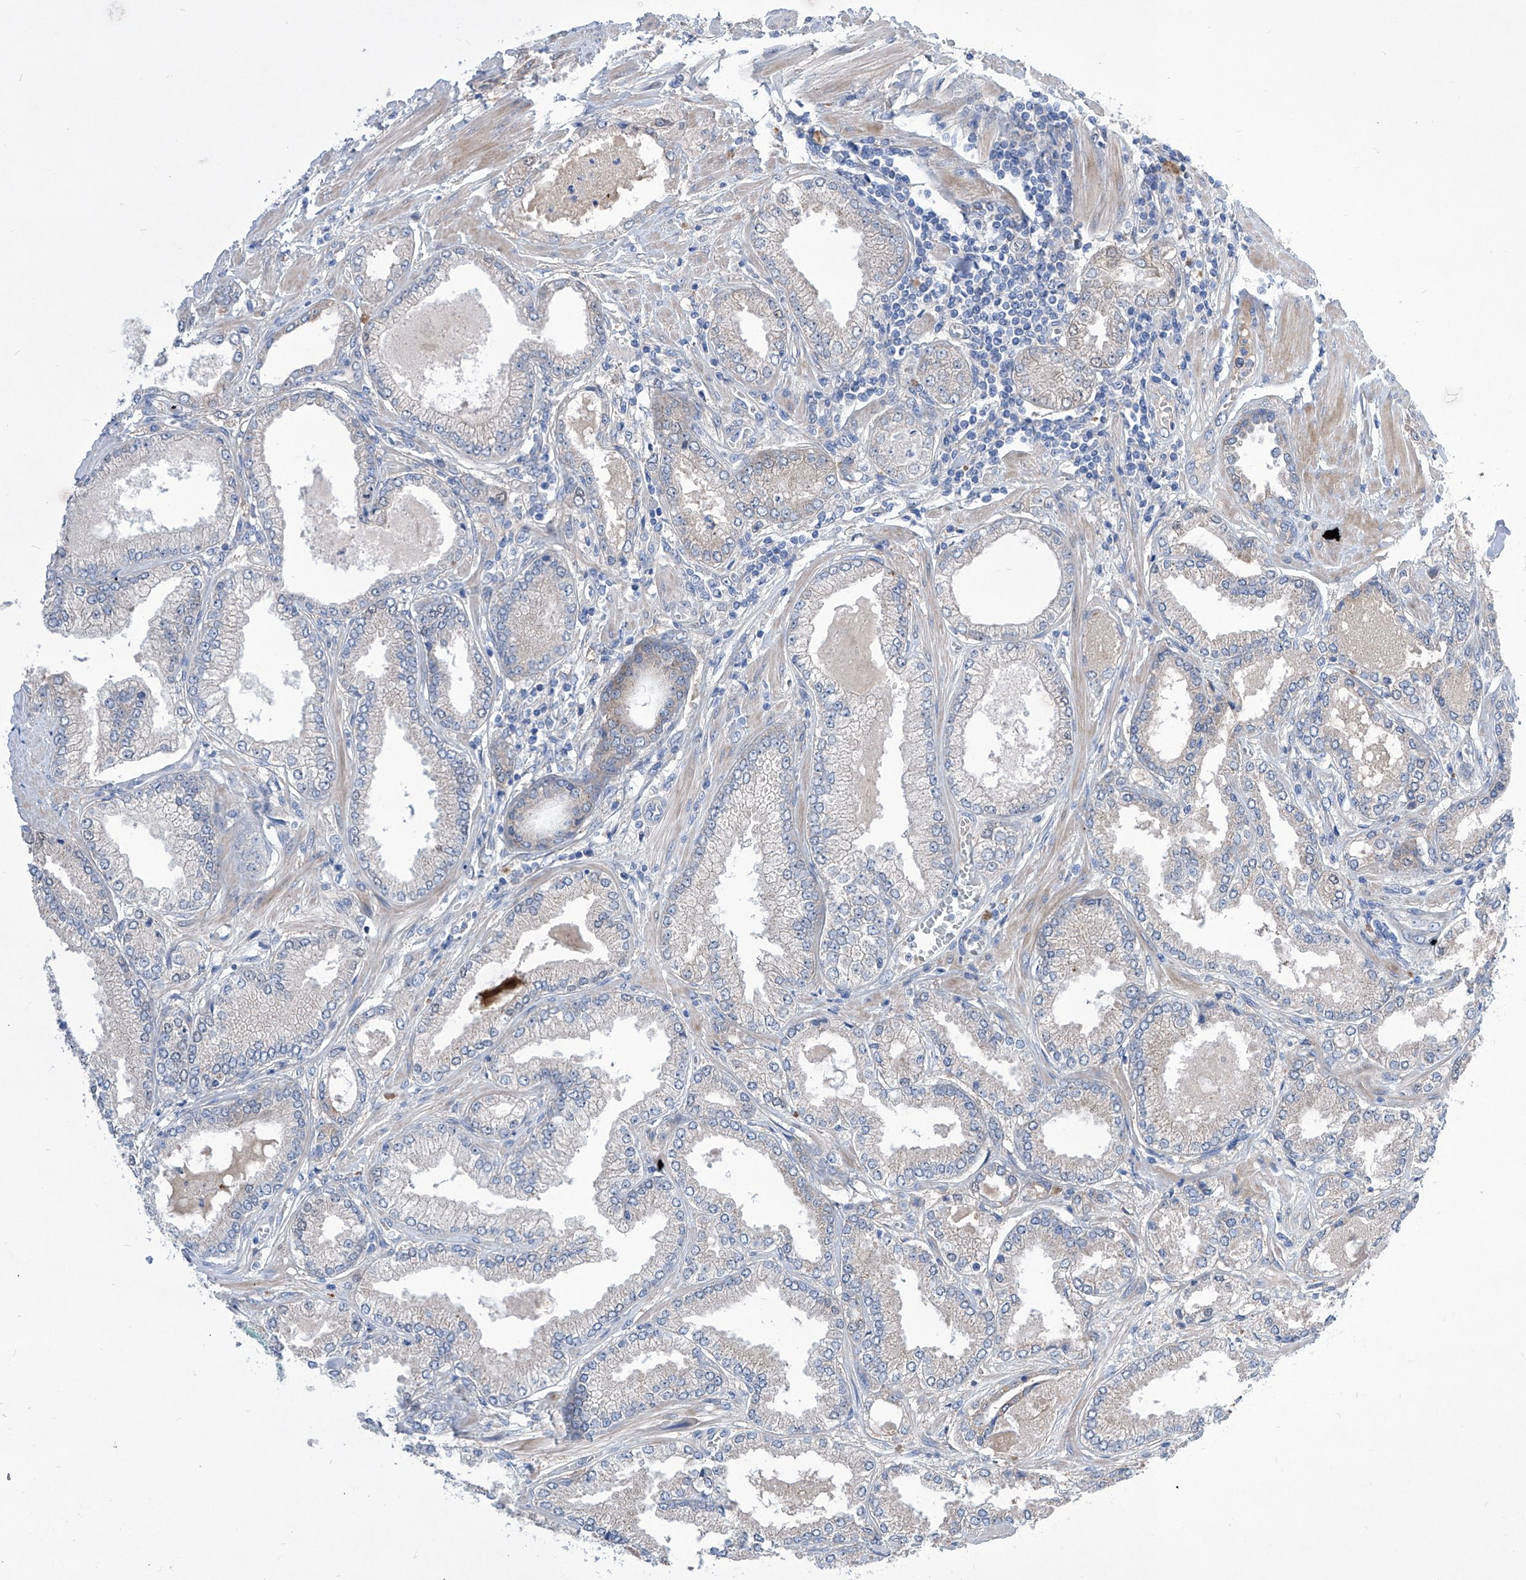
{"staining": {"intensity": "negative", "quantity": "none", "location": "none"}, "tissue": "prostate cancer", "cell_type": "Tumor cells", "image_type": "cancer", "snomed": [{"axis": "morphology", "description": "Adenocarcinoma, Low grade"}, {"axis": "topography", "description": "Prostate"}], "caption": "Immunohistochemistry image of neoplastic tissue: human prostate cancer (low-grade adenocarcinoma) stained with DAB exhibits no significant protein staining in tumor cells. (DAB immunohistochemistry, high magnification).", "gene": "SRBD1", "patient": {"sex": "male", "age": 62}}